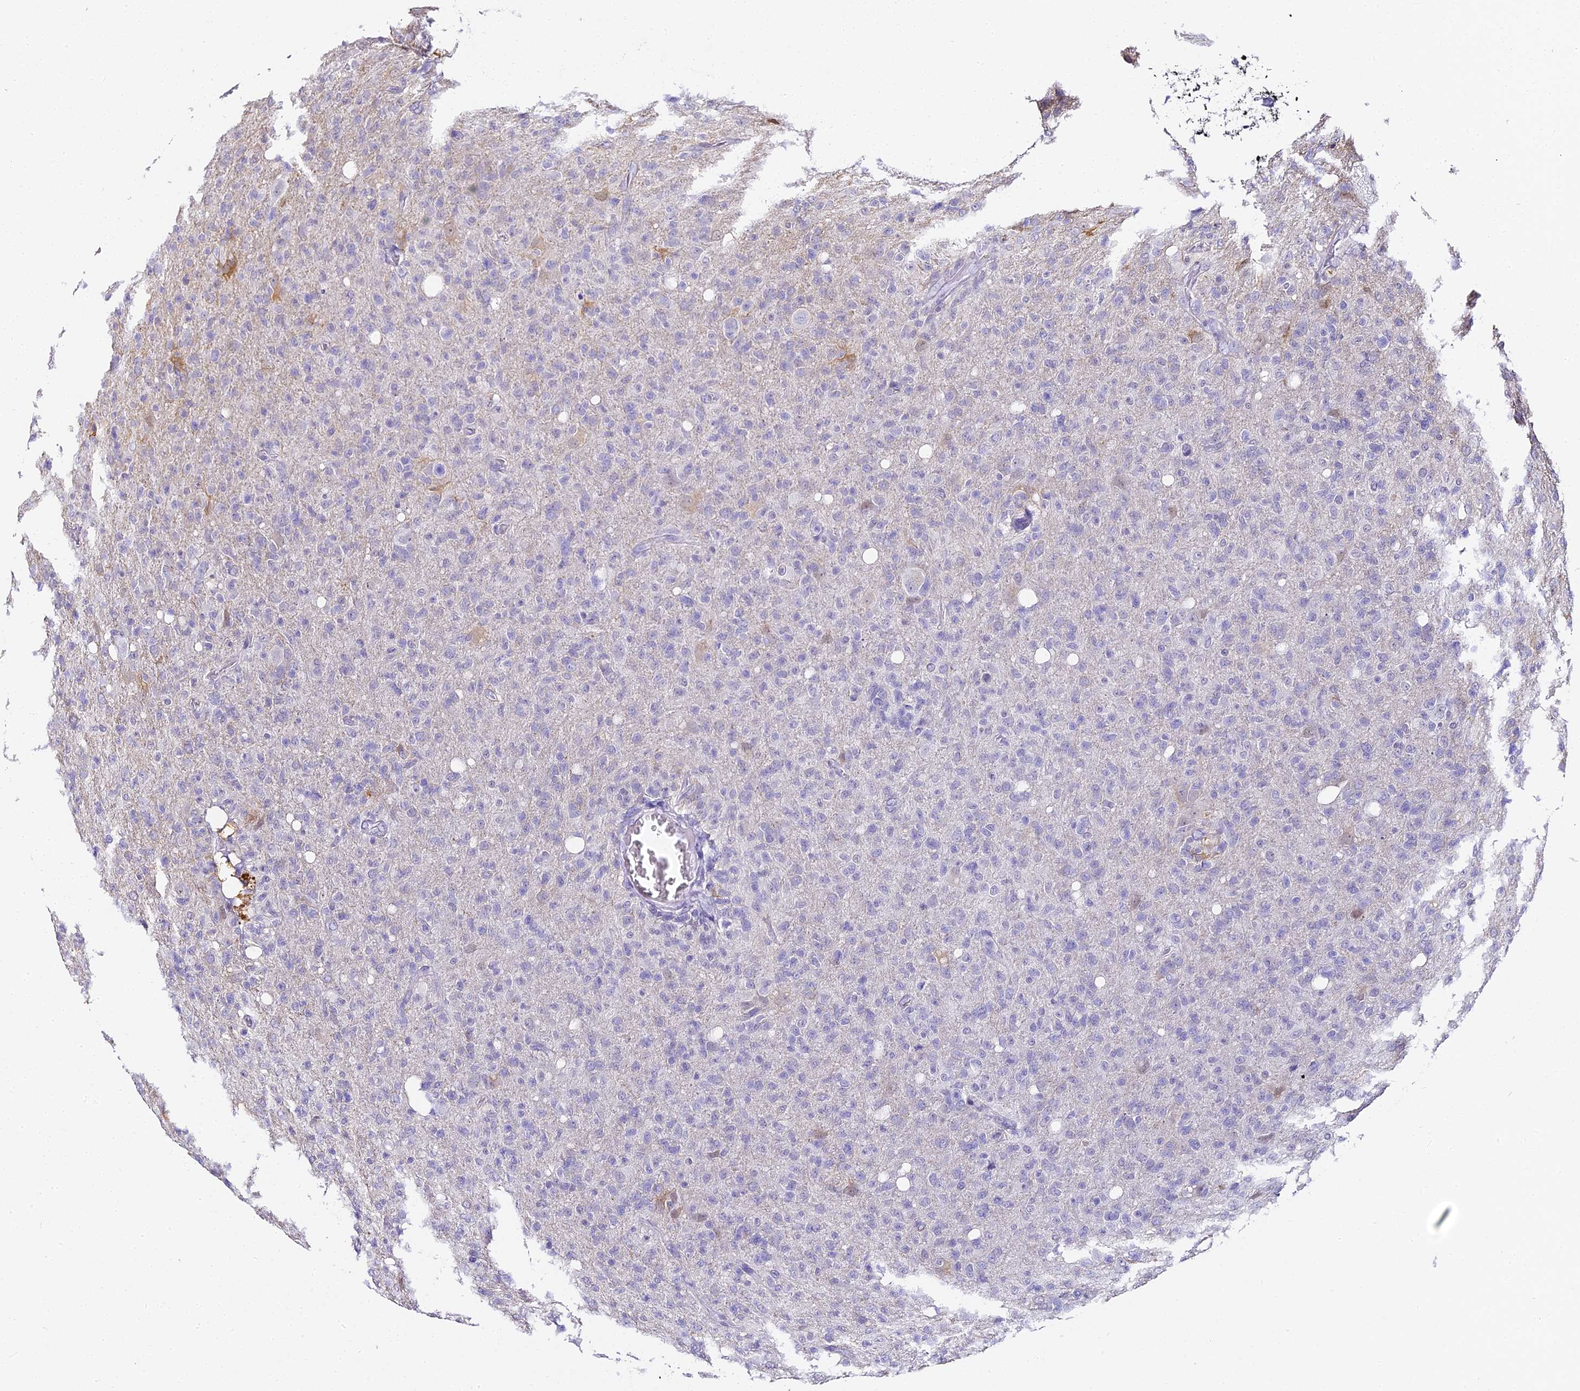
{"staining": {"intensity": "negative", "quantity": "none", "location": "none"}, "tissue": "glioma", "cell_type": "Tumor cells", "image_type": "cancer", "snomed": [{"axis": "morphology", "description": "Glioma, malignant, High grade"}, {"axis": "topography", "description": "Brain"}], "caption": "DAB immunohistochemical staining of human malignant glioma (high-grade) displays no significant expression in tumor cells.", "gene": "ABHD14A-ACY1", "patient": {"sex": "female", "age": 57}}